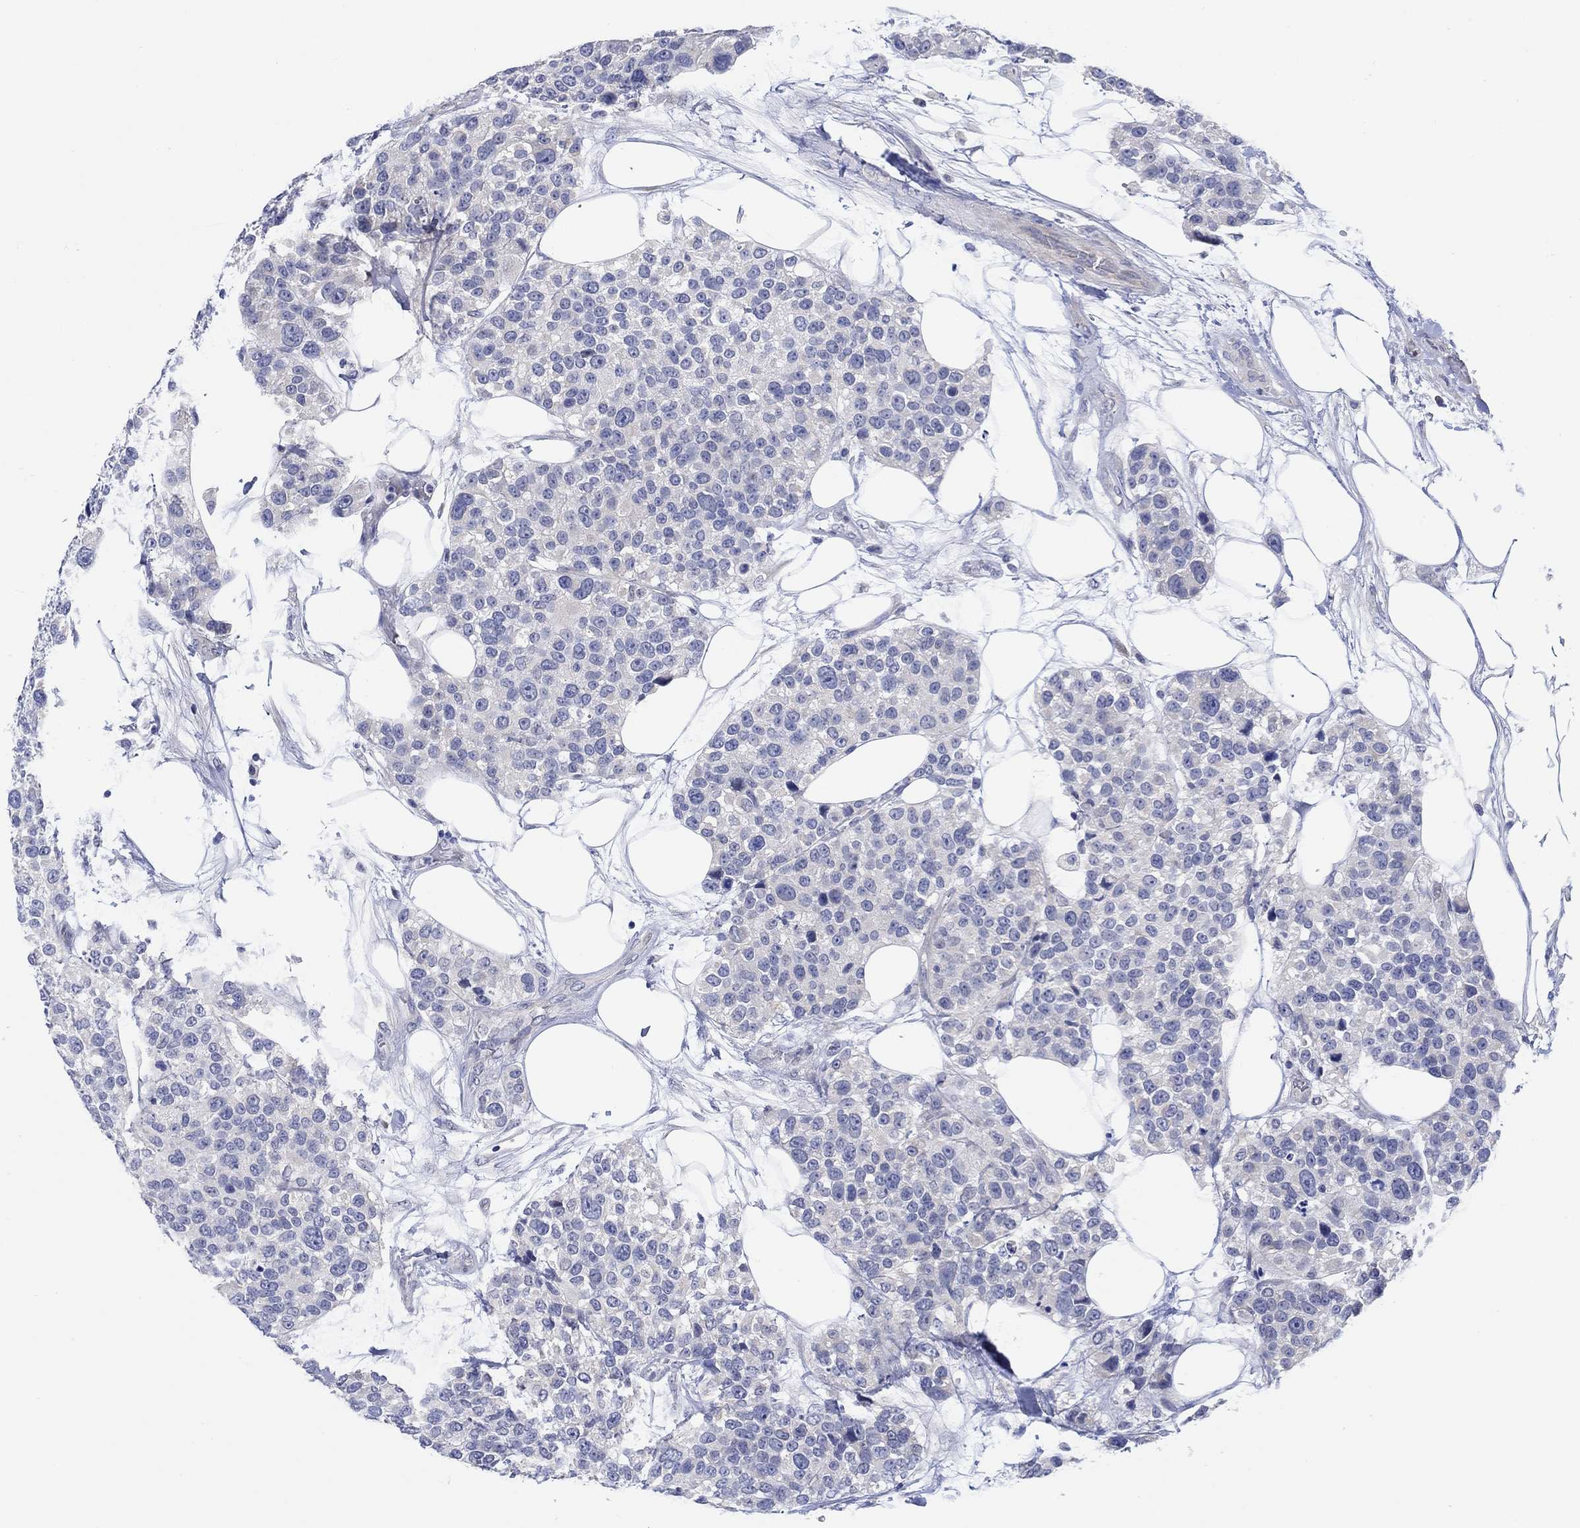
{"staining": {"intensity": "negative", "quantity": "none", "location": "none"}, "tissue": "urothelial cancer", "cell_type": "Tumor cells", "image_type": "cancer", "snomed": [{"axis": "morphology", "description": "Urothelial carcinoma, High grade"}, {"axis": "topography", "description": "Urinary bladder"}], "caption": "Protein analysis of urothelial carcinoma (high-grade) shows no significant positivity in tumor cells.", "gene": "KRT222", "patient": {"sex": "male", "age": 77}}